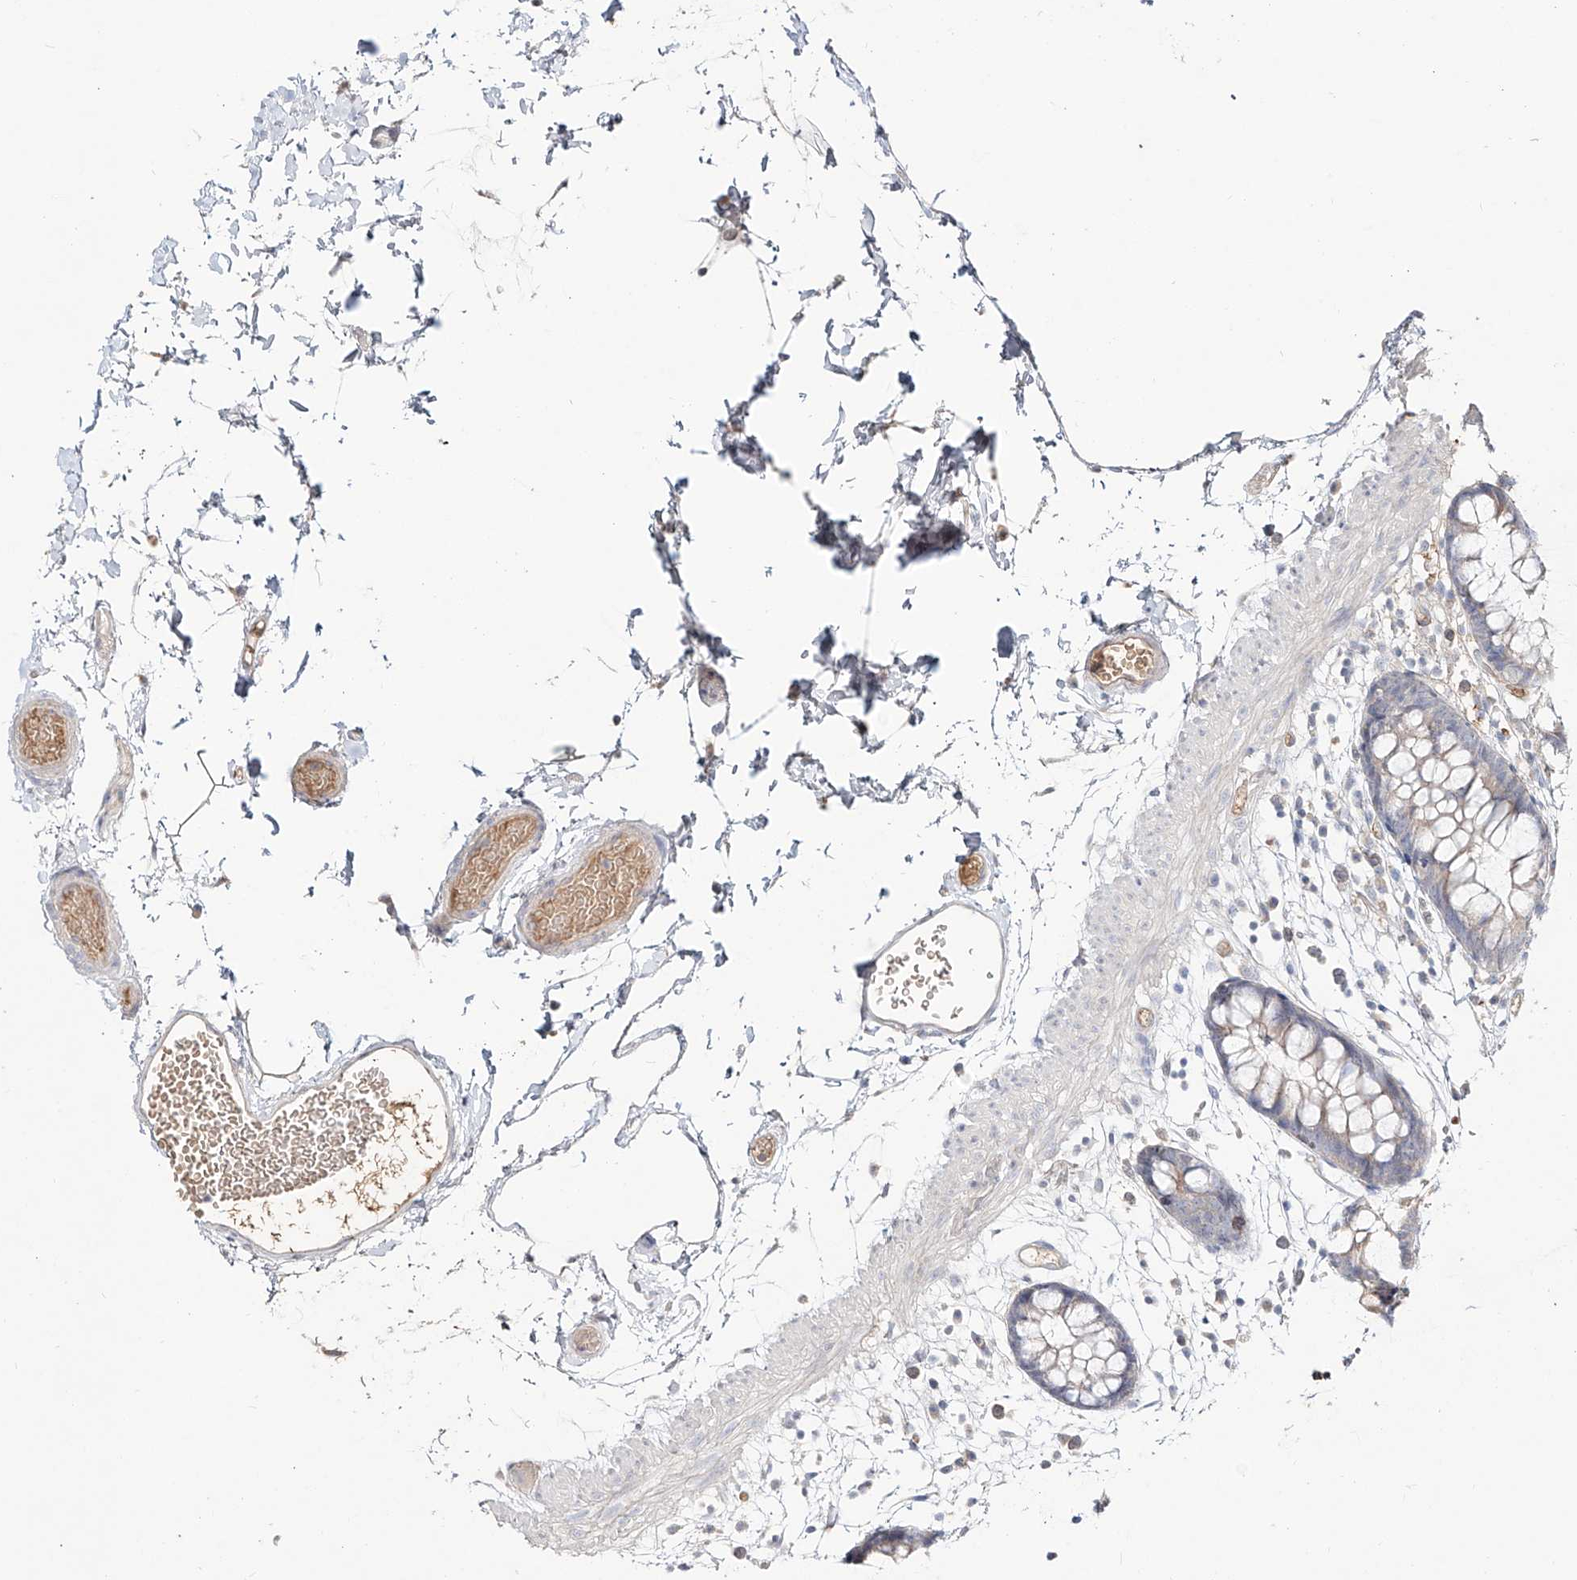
{"staining": {"intensity": "weak", "quantity": ">75%", "location": "cytoplasmic/membranous"}, "tissue": "colon", "cell_type": "Endothelial cells", "image_type": "normal", "snomed": [{"axis": "morphology", "description": "Normal tissue, NOS"}, {"axis": "topography", "description": "Colon"}], "caption": "This micrograph displays immunohistochemistry (IHC) staining of unremarkable human colon, with low weak cytoplasmic/membranous positivity in approximately >75% of endothelial cells.", "gene": "ERO1A", "patient": {"sex": "male", "age": 56}}